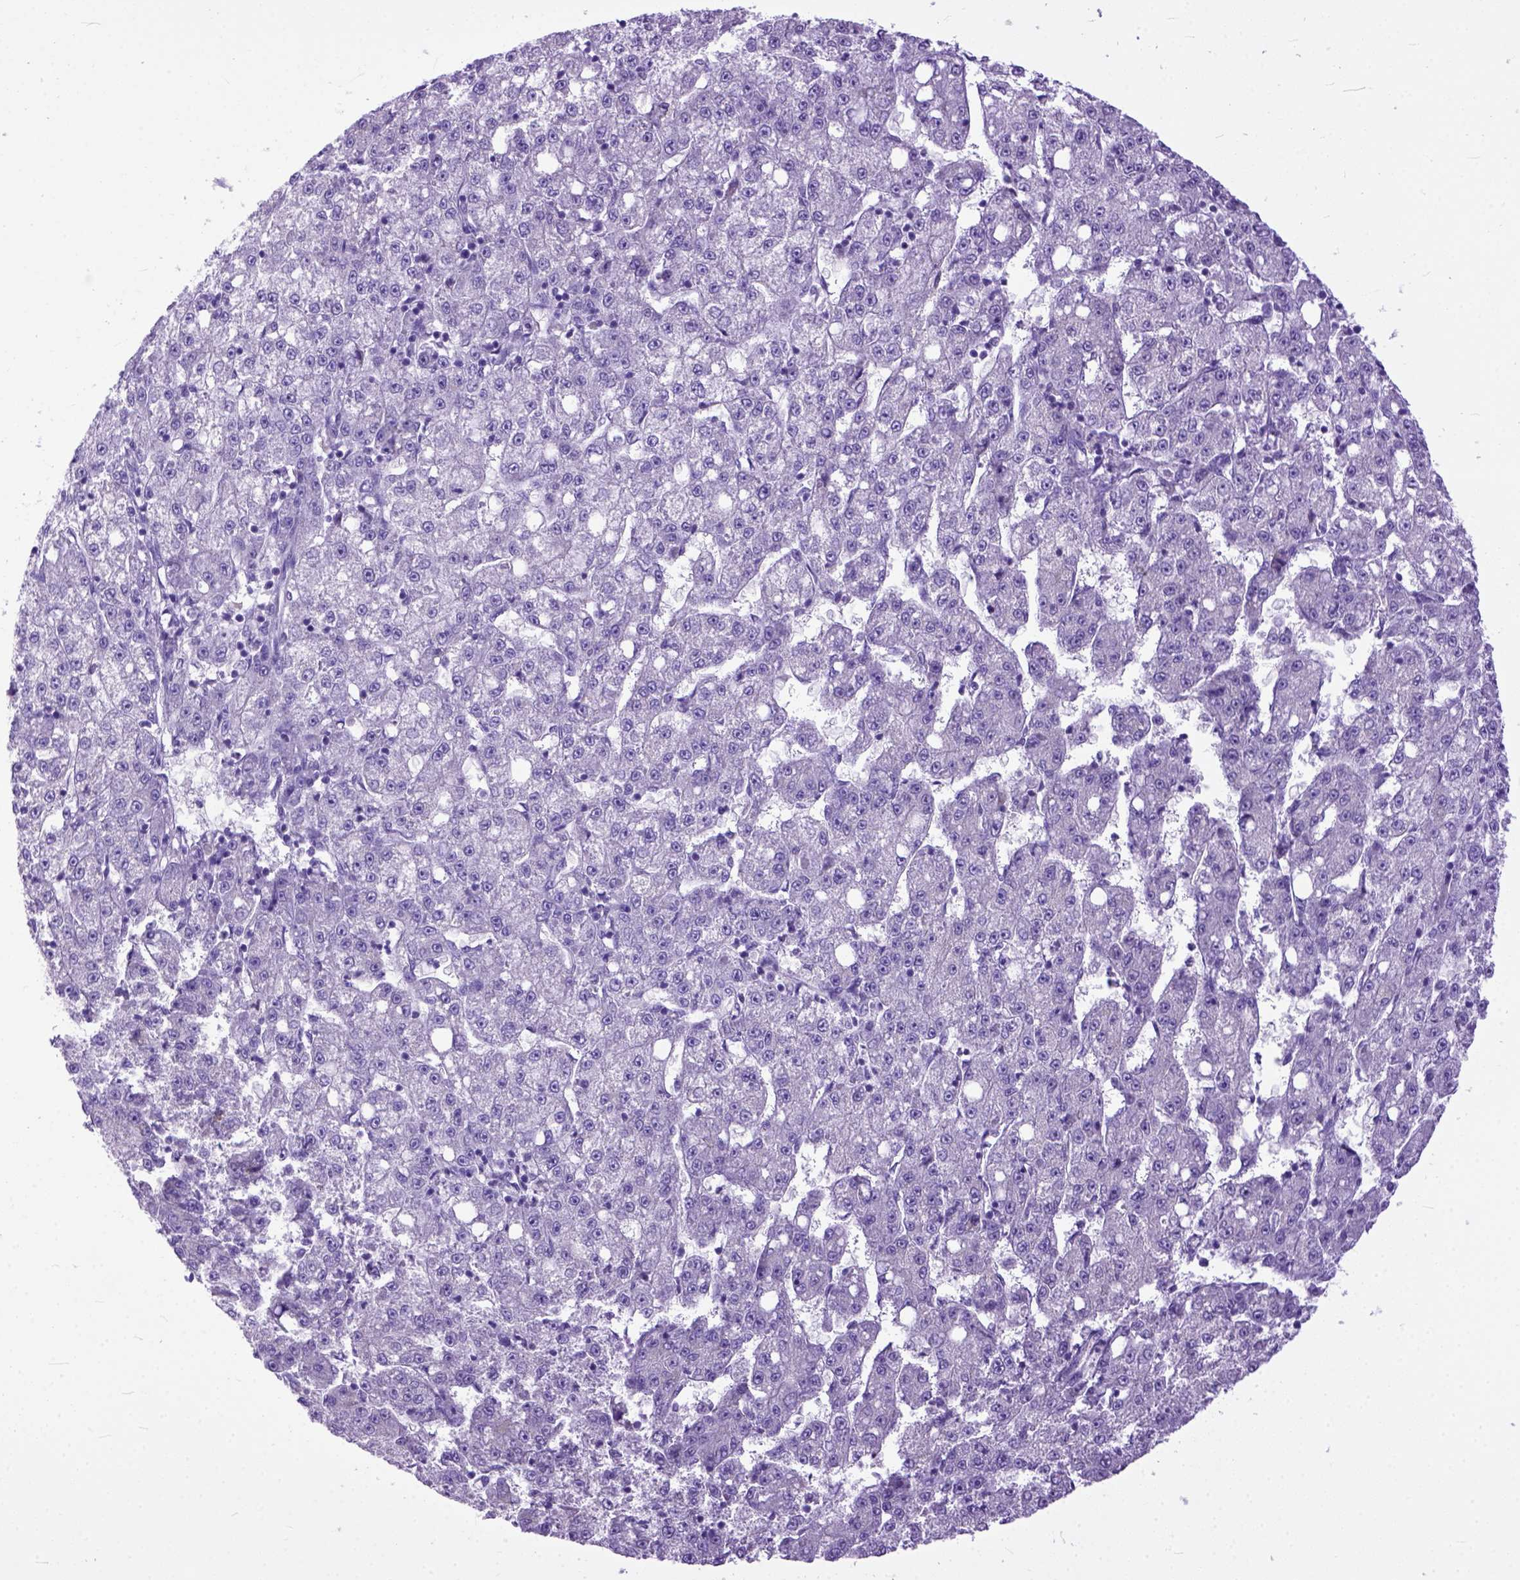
{"staining": {"intensity": "negative", "quantity": "none", "location": "none"}, "tissue": "liver cancer", "cell_type": "Tumor cells", "image_type": "cancer", "snomed": [{"axis": "morphology", "description": "Carcinoma, Hepatocellular, NOS"}, {"axis": "topography", "description": "Liver"}], "caption": "DAB (3,3'-diaminobenzidine) immunohistochemical staining of liver cancer displays no significant expression in tumor cells.", "gene": "CRB1", "patient": {"sex": "female", "age": 65}}